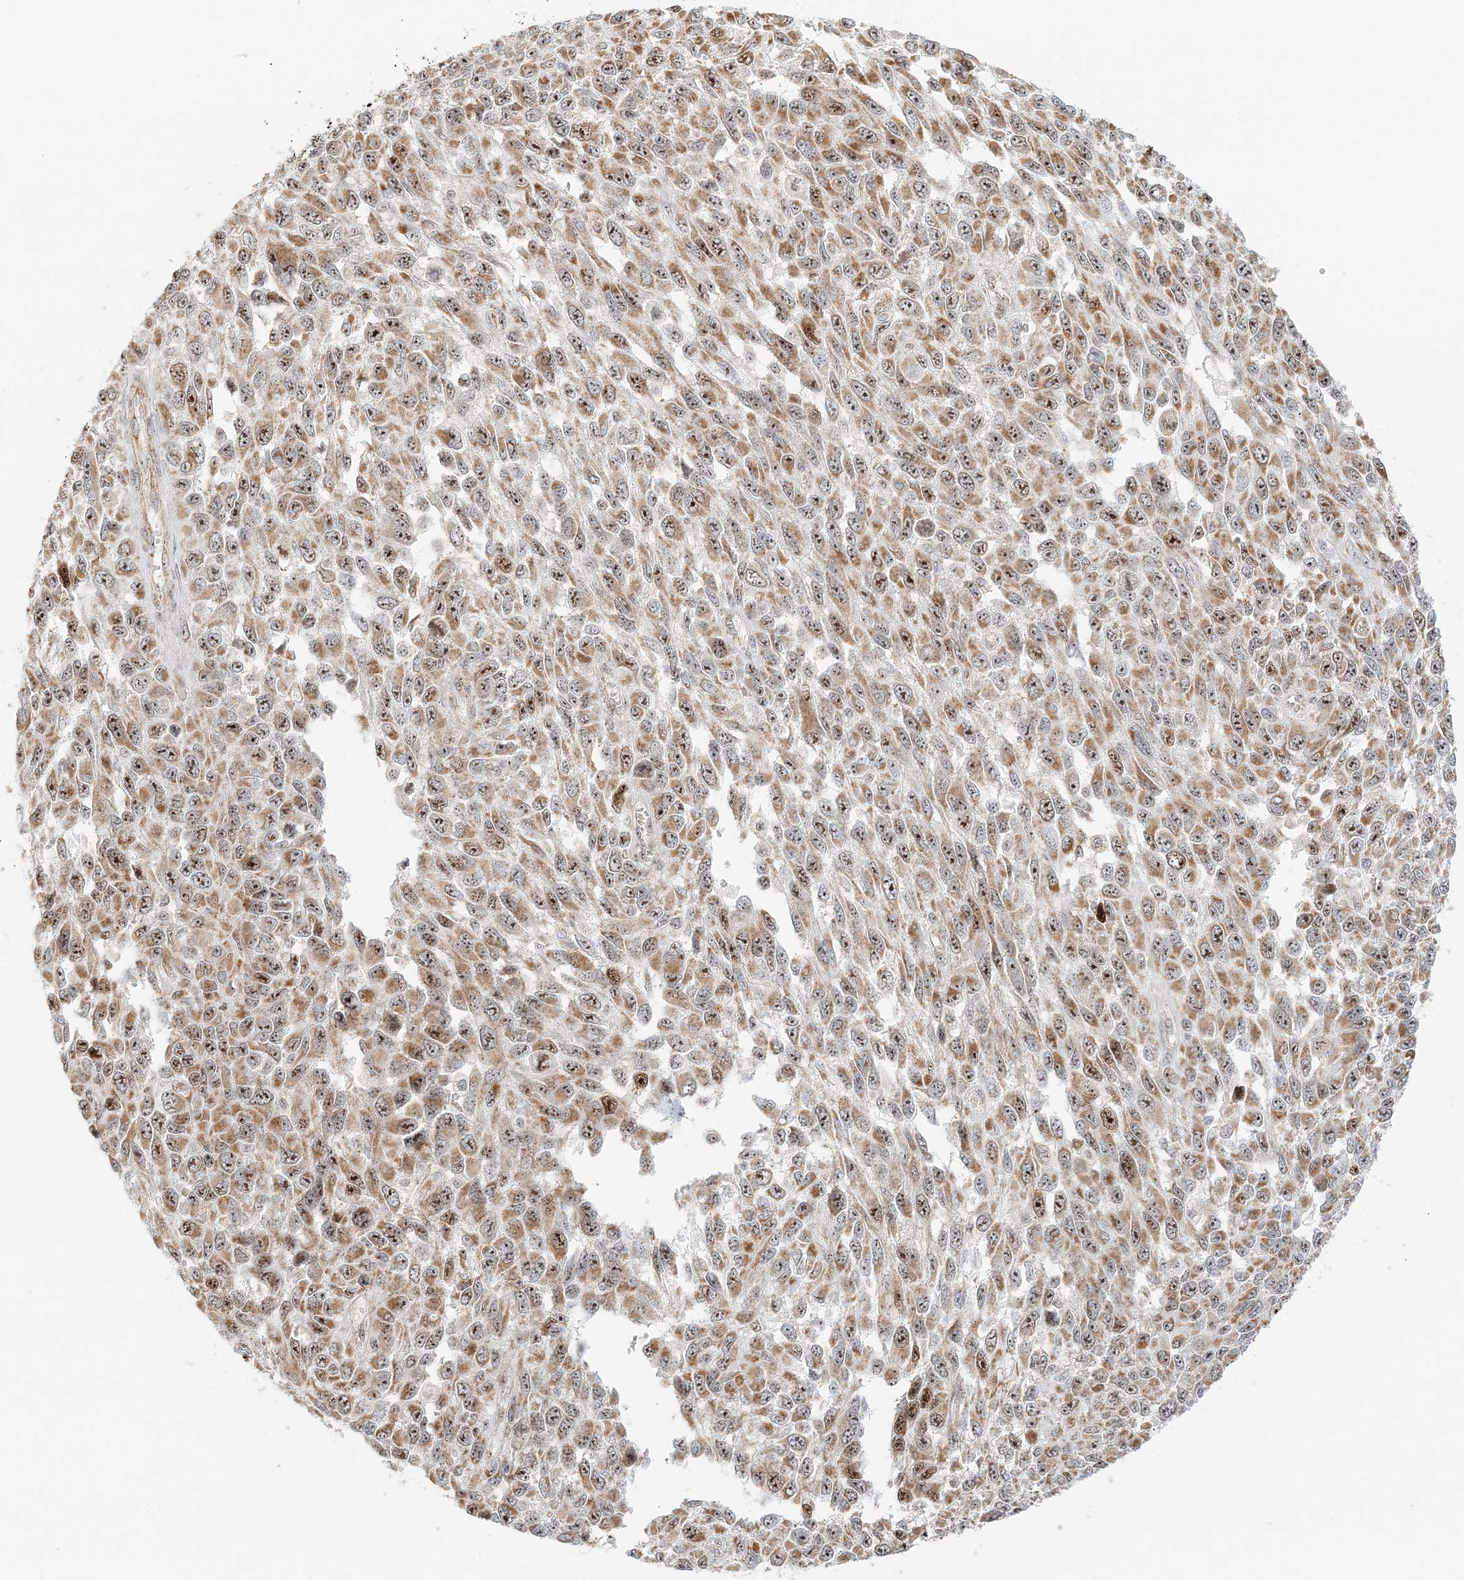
{"staining": {"intensity": "moderate", "quantity": ">75%", "location": "cytoplasmic/membranous,nuclear"}, "tissue": "melanoma", "cell_type": "Tumor cells", "image_type": "cancer", "snomed": [{"axis": "morphology", "description": "Malignant melanoma, NOS"}, {"axis": "topography", "description": "Skin"}], "caption": "The immunohistochemical stain highlights moderate cytoplasmic/membranous and nuclear positivity in tumor cells of melanoma tissue. The staining was performed using DAB (3,3'-diaminobenzidine), with brown indicating positive protein expression. Nuclei are stained blue with hematoxylin.", "gene": "UBE2F", "patient": {"sex": "female", "age": 96}}